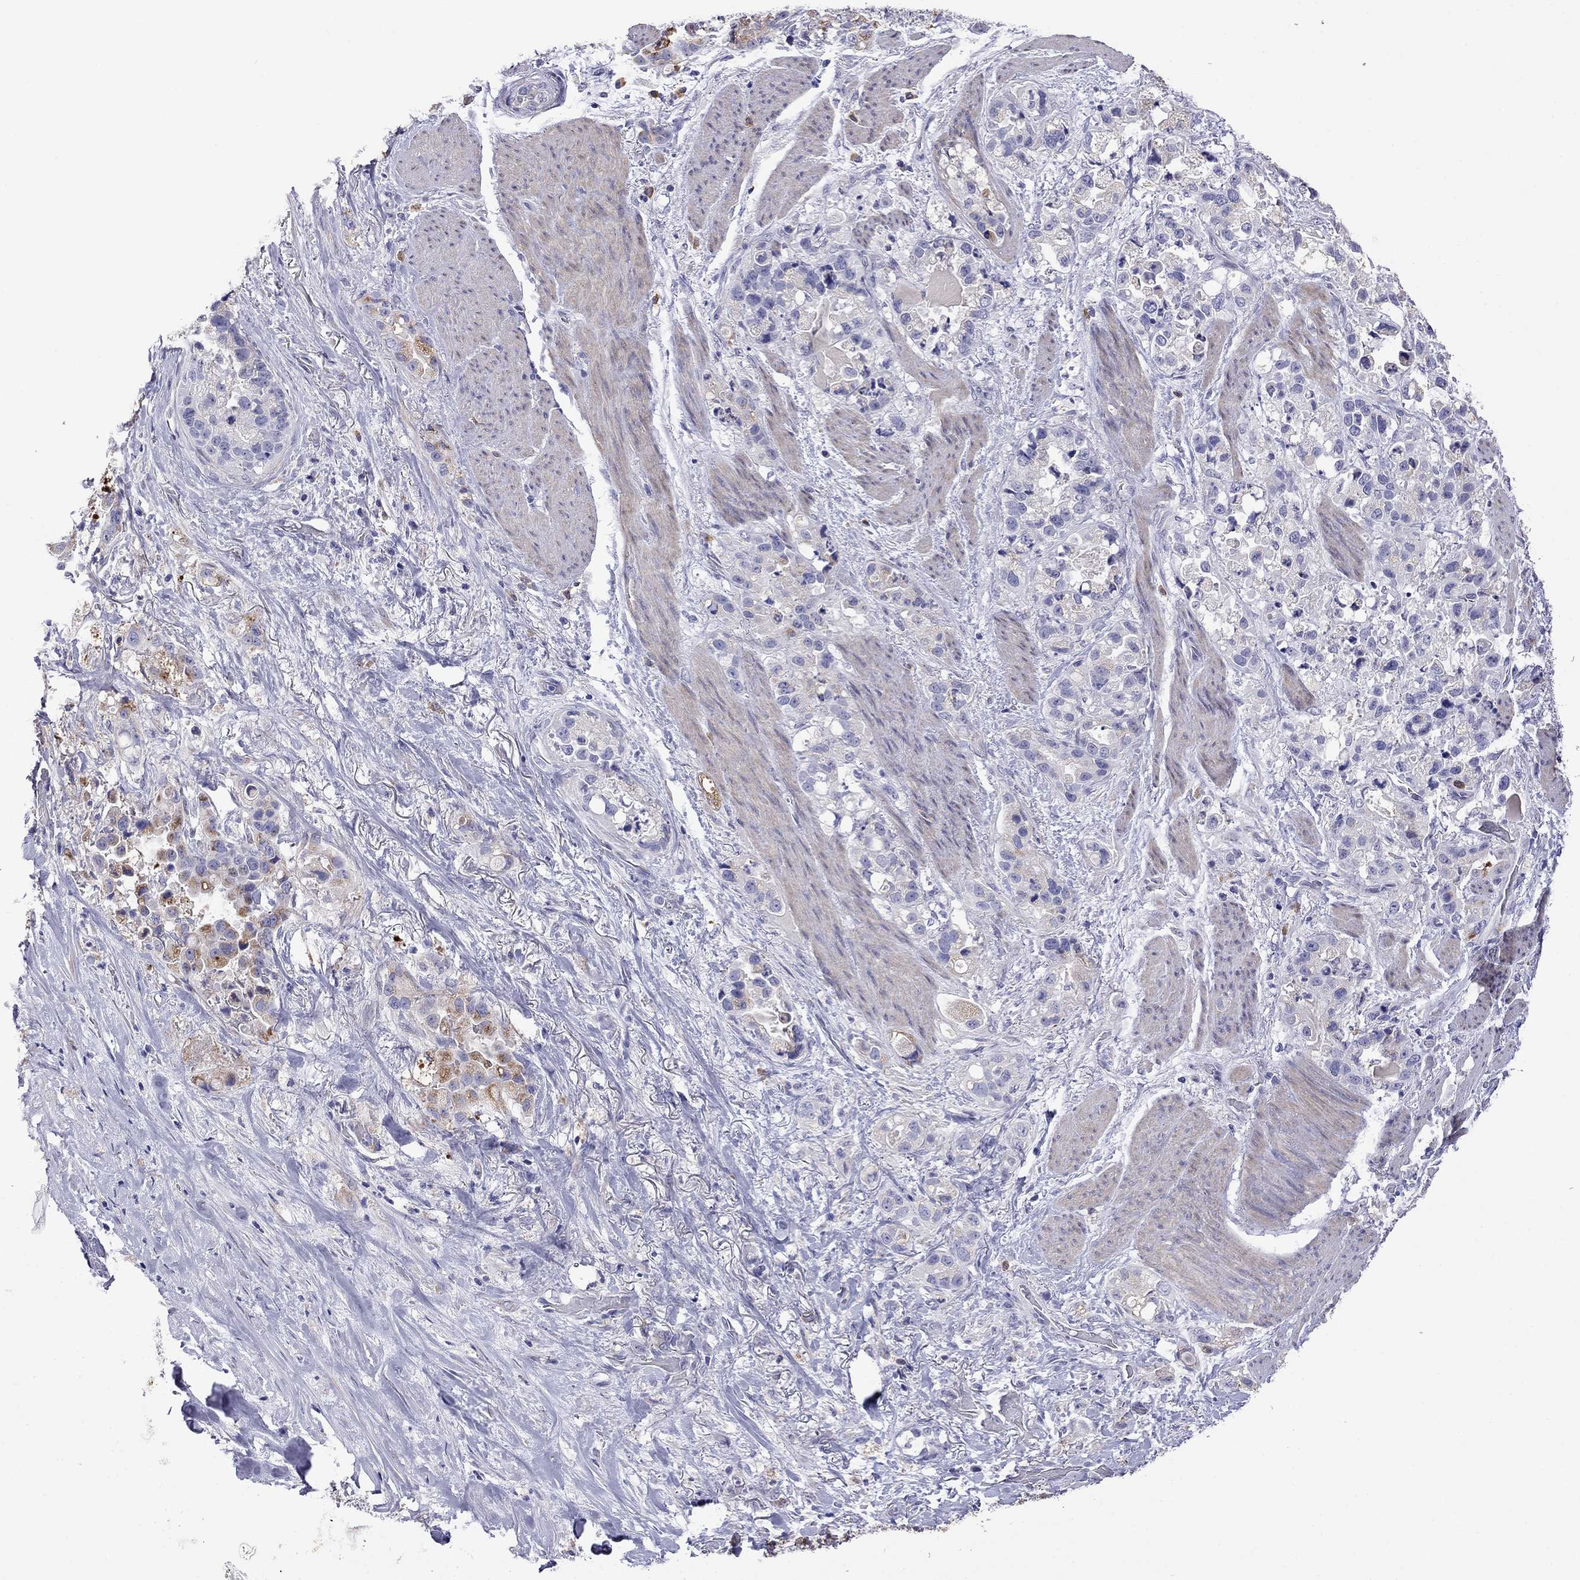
{"staining": {"intensity": "negative", "quantity": "none", "location": "none"}, "tissue": "stomach cancer", "cell_type": "Tumor cells", "image_type": "cancer", "snomed": [{"axis": "morphology", "description": "Adenocarcinoma, NOS"}, {"axis": "topography", "description": "Stomach"}], "caption": "Stomach cancer (adenocarcinoma) was stained to show a protein in brown. There is no significant positivity in tumor cells.", "gene": "STAR", "patient": {"sex": "male", "age": 59}}